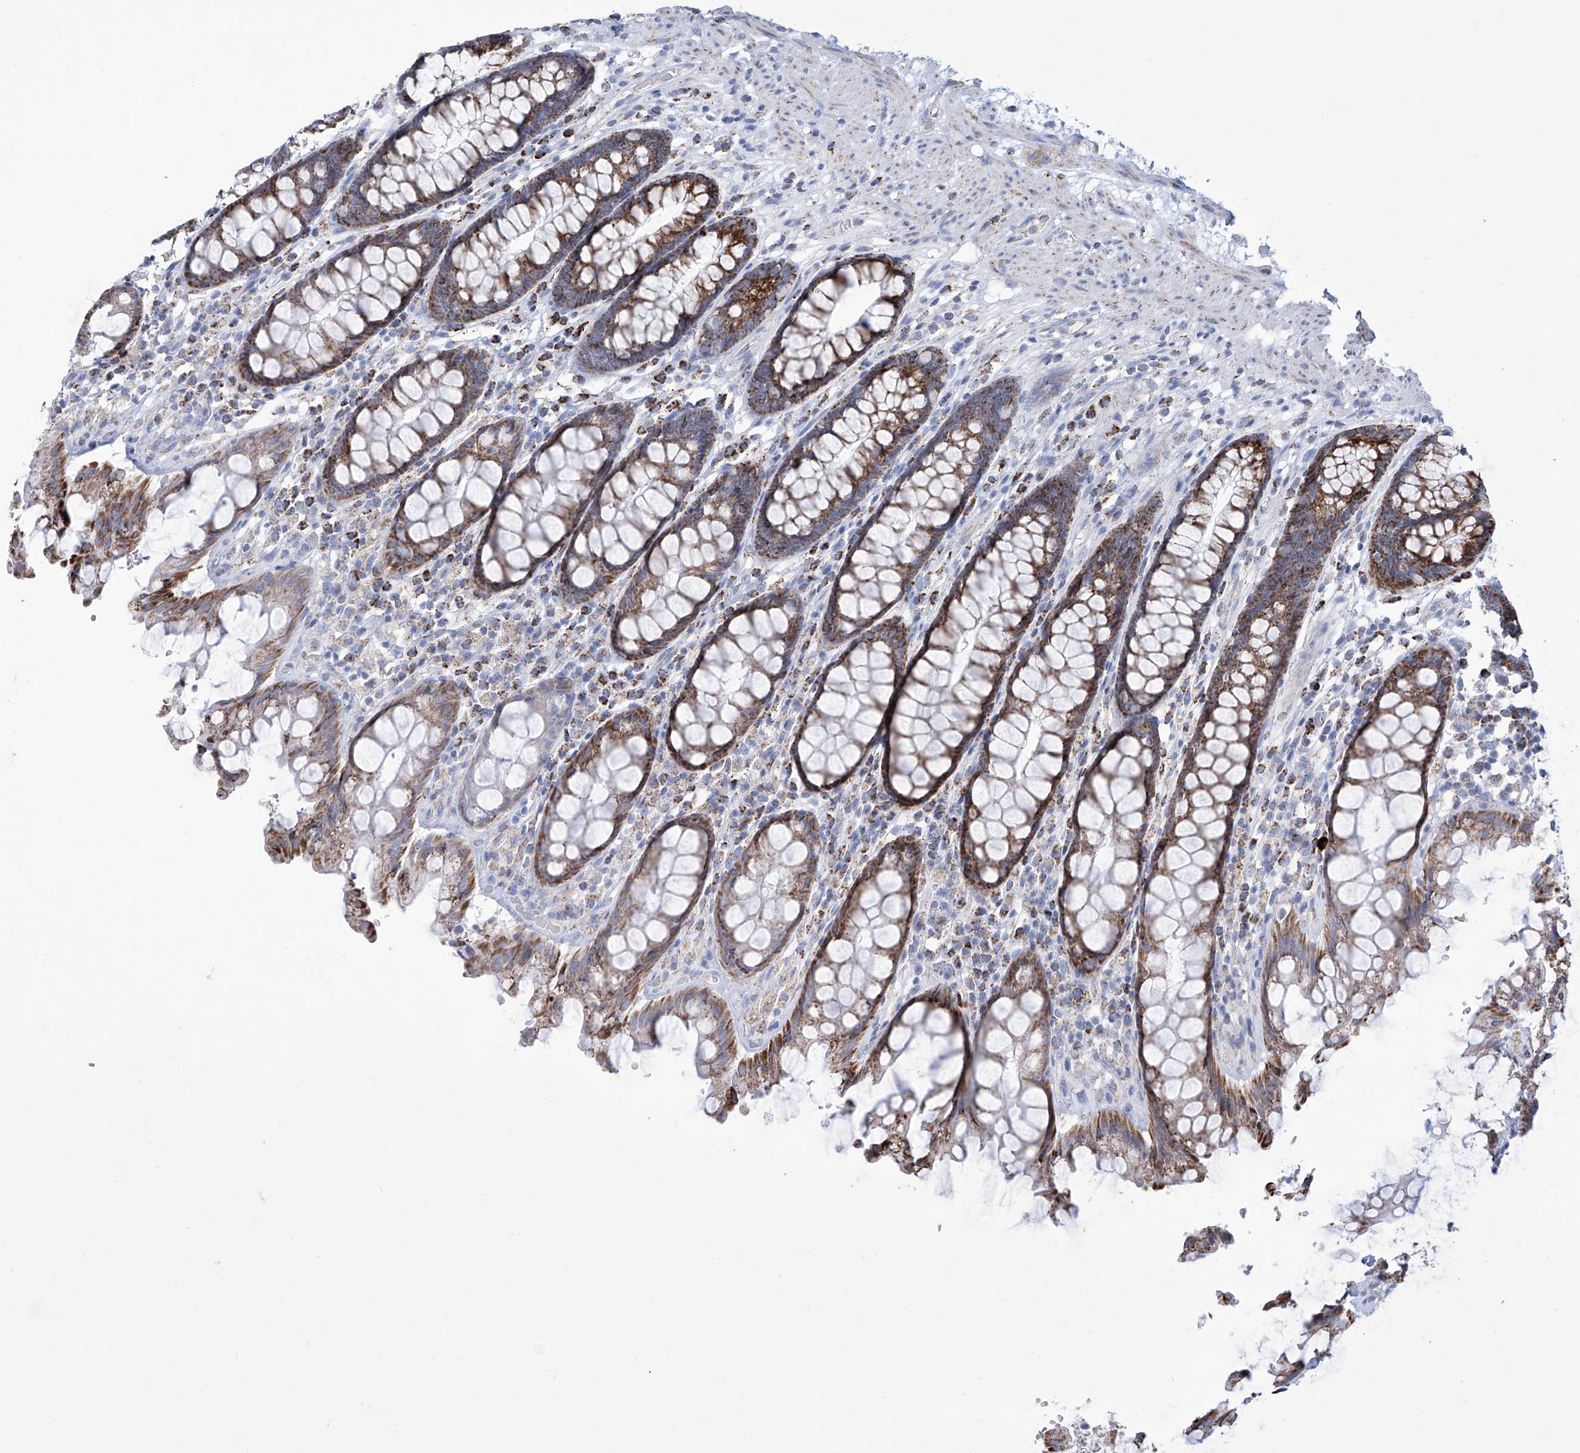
{"staining": {"intensity": "strong", "quantity": ">75%", "location": "cytoplasmic/membranous"}, "tissue": "rectum", "cell_type": "Glandular cells", "image_type": "normal", "snomed": [{"axis": "morphology", "description": "Normal tissue, NOS"}, {"axis": "topography", "description": "Rectum"}], "caption": "Strong cytoplasmic/membranous expression is identified in approximately >75% of glandular cells in normal rectum. (Stains: DAB in brown, nuclei in blue, Microscopy: brightfield microscopy at high magnification).", "gene": "ALDH6A1", "patient": {"sex": "male", "age": 64}}